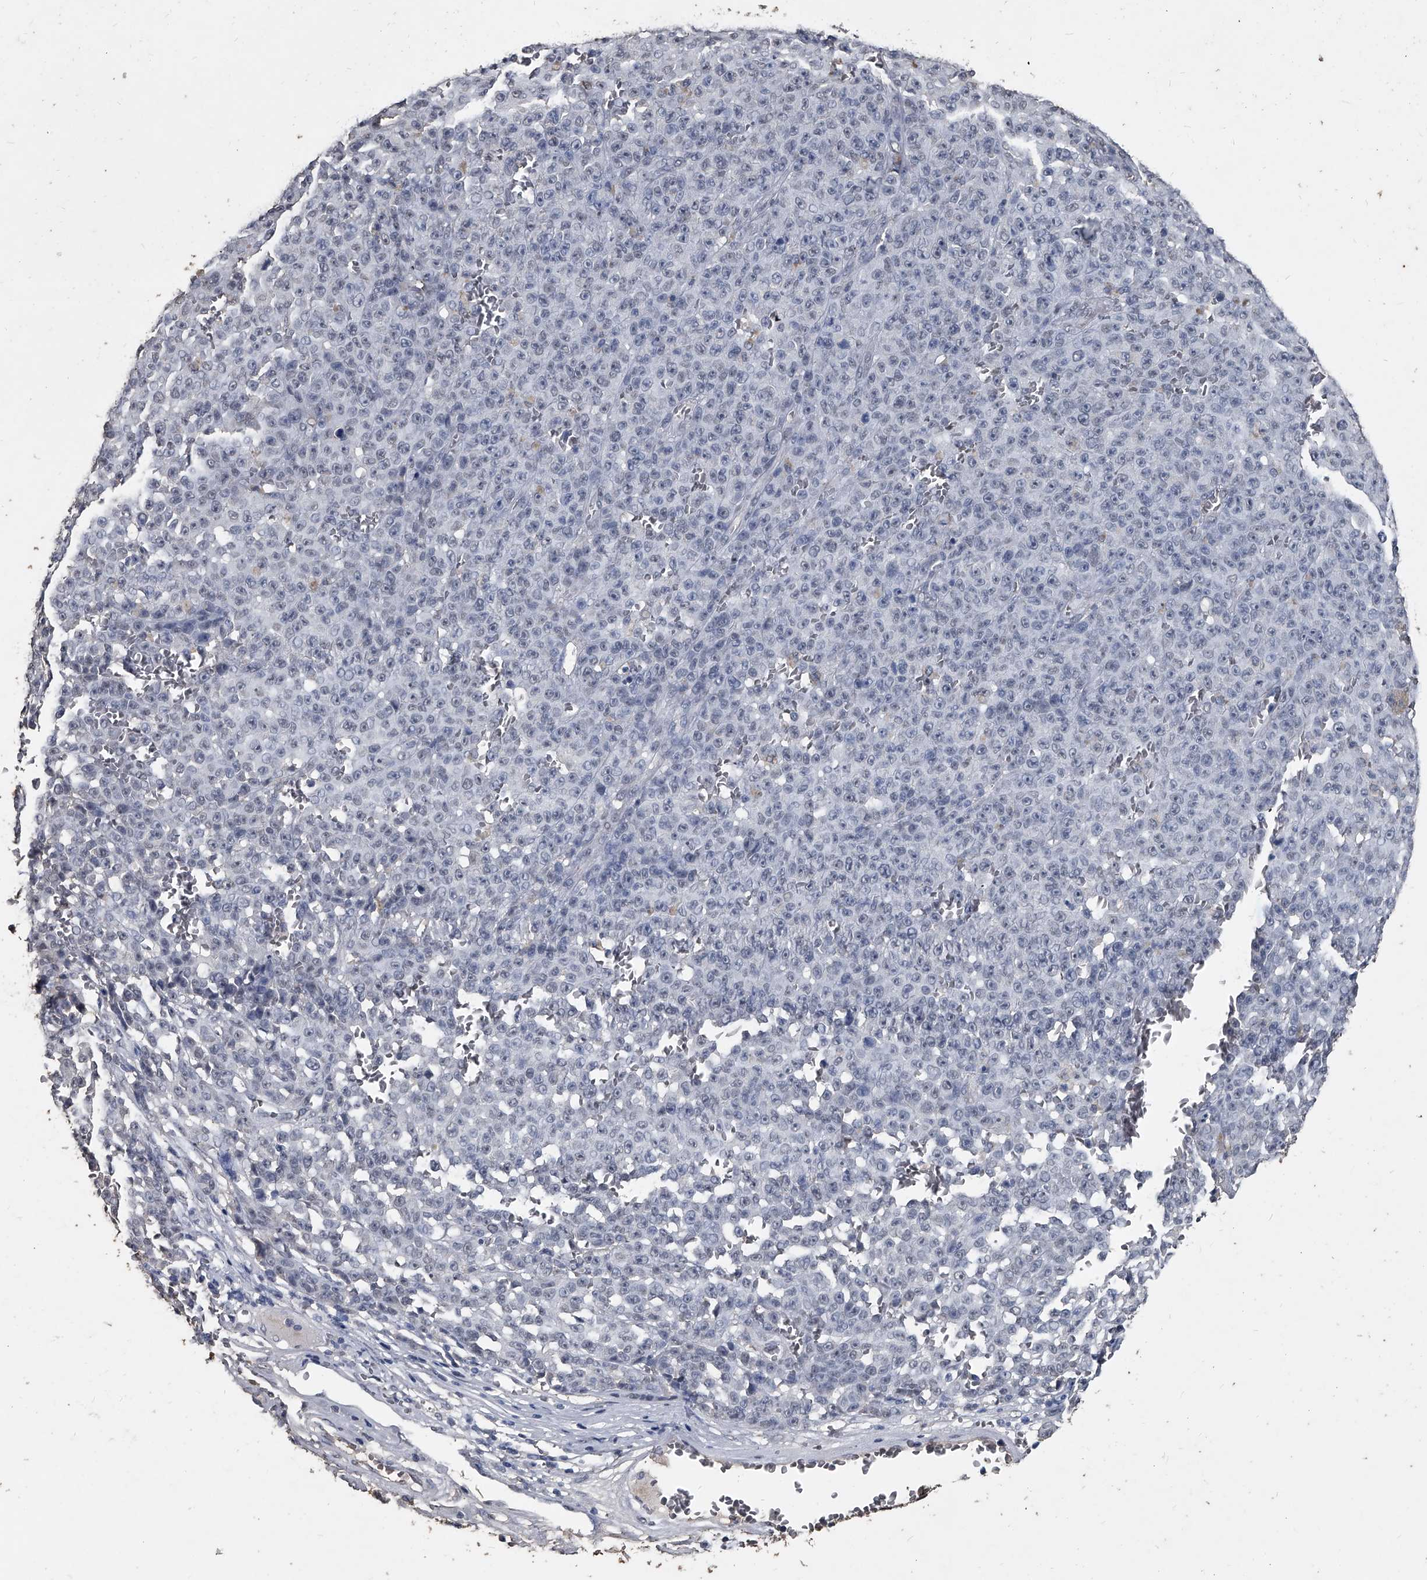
{"staining": {"intensity": "negative", "quantity": "none", "location": "none"}, "tissue": "melanoma", "cell_type": "Tumor cells", "image_type": "cancer", "snomed": [{"axis": "morphology", "description": "Malignant melanoma, NOS"}, {"axis": "topography", "description": "Skin"}], "caption": "This is a histopathology image of immunohistochemistry (IHC) staining of melanoma, which shows no positivity in tumor cells.", "gene": "MATR3", "patient": {"sex": "female", "age": 82}}